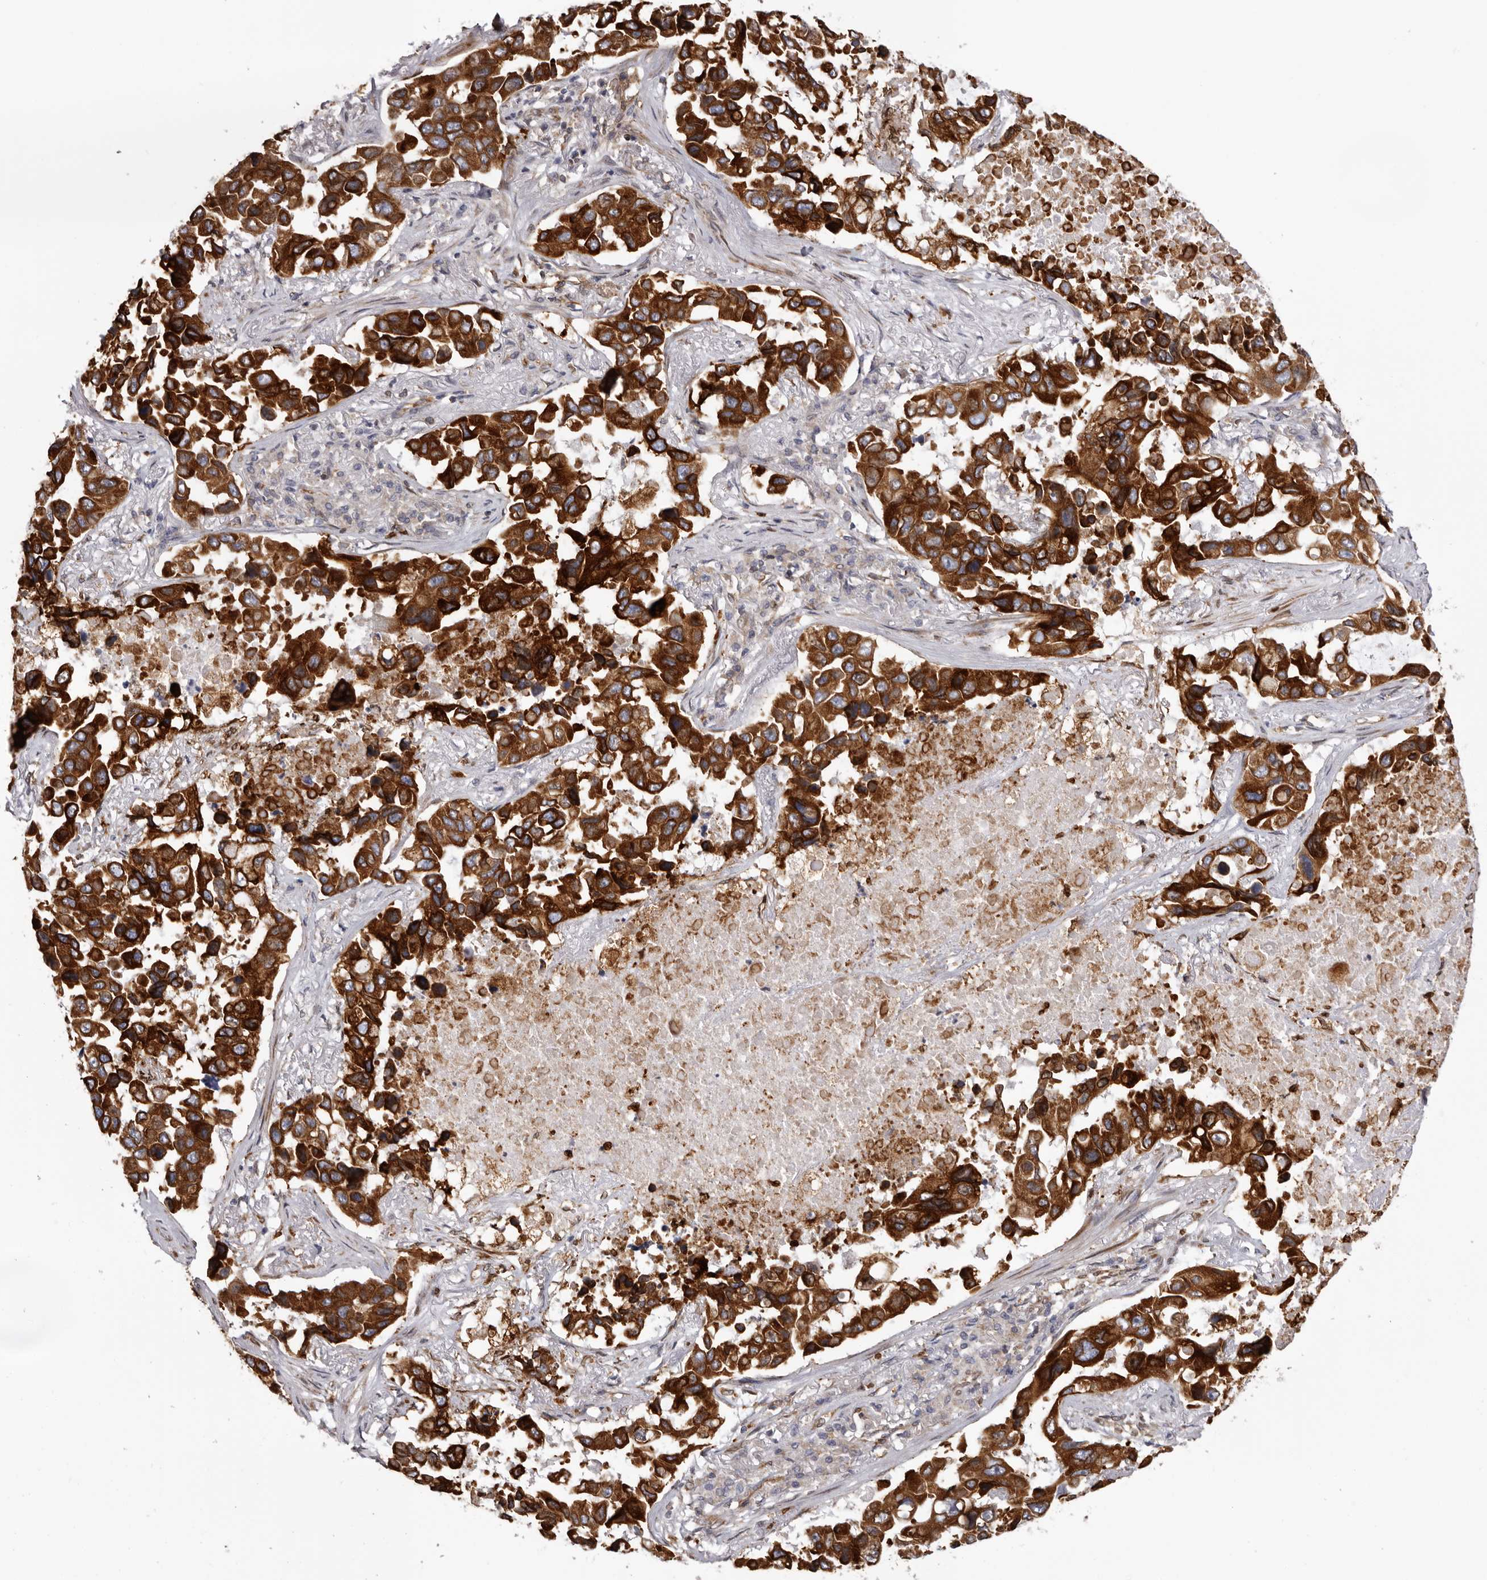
{"staining": {"intensity": "strong", "quantity": ">75%", "location": "cytoplasmic/membranous"}, "tissue": "lung cancer", "cell_type": "Tumor cells", "image_type": "cancer", "snomed": [{"axis": "morphology", "description": "Adenocarcinoma, NOS"}, {"axis": "topography", "description": "Lung"}], "caption": "Immunohistochemical staining of human lung adenocarcinoma reveals high levels of strong cytoplasmic/membranous positivity in about >75% of tumor cells.", "gene": "C4orf3", "patient": {"sex": "male", "age": 64}}